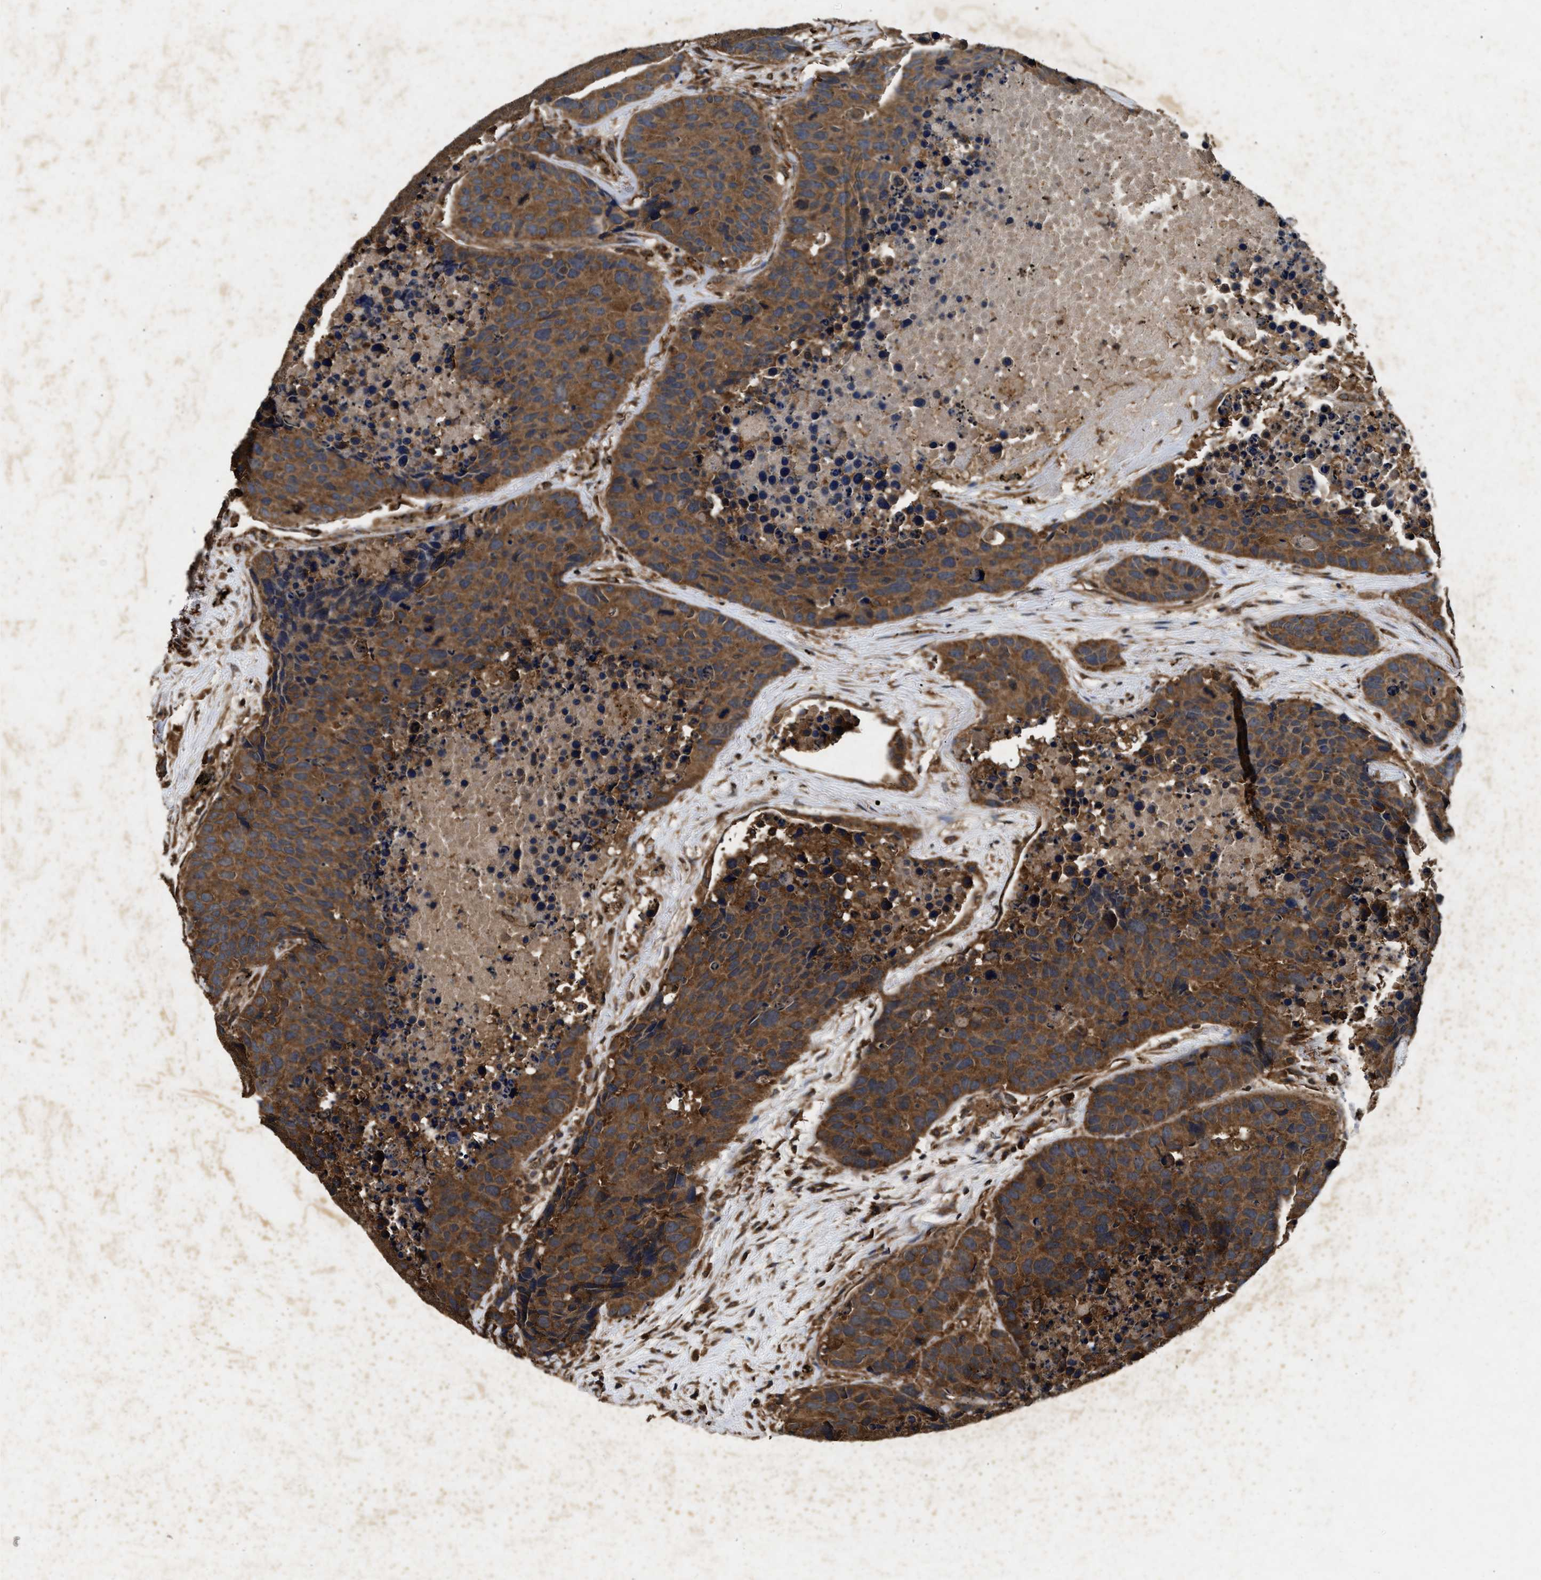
{"staining": {"intensity": "strong", "quantity": ">75%", "location": "cytoplasmic/membranous"}, "tissue": "carcinoid", "cell_type": "Tumor cells", "image_type": "cancer", "snomed": [{"axis": "morphology", "description": "Carcinoid, malignant, NOS"}, {"axis": "topography", "description": "Lung"}], "caption": "Immunohistochemical staining of human carcinoid exhibits strong cytoplasmic/membranous protein expression in about >75% of tumor cells.", "gene": "PDAP1", "patient": {"sex": "male", "age": 60}}